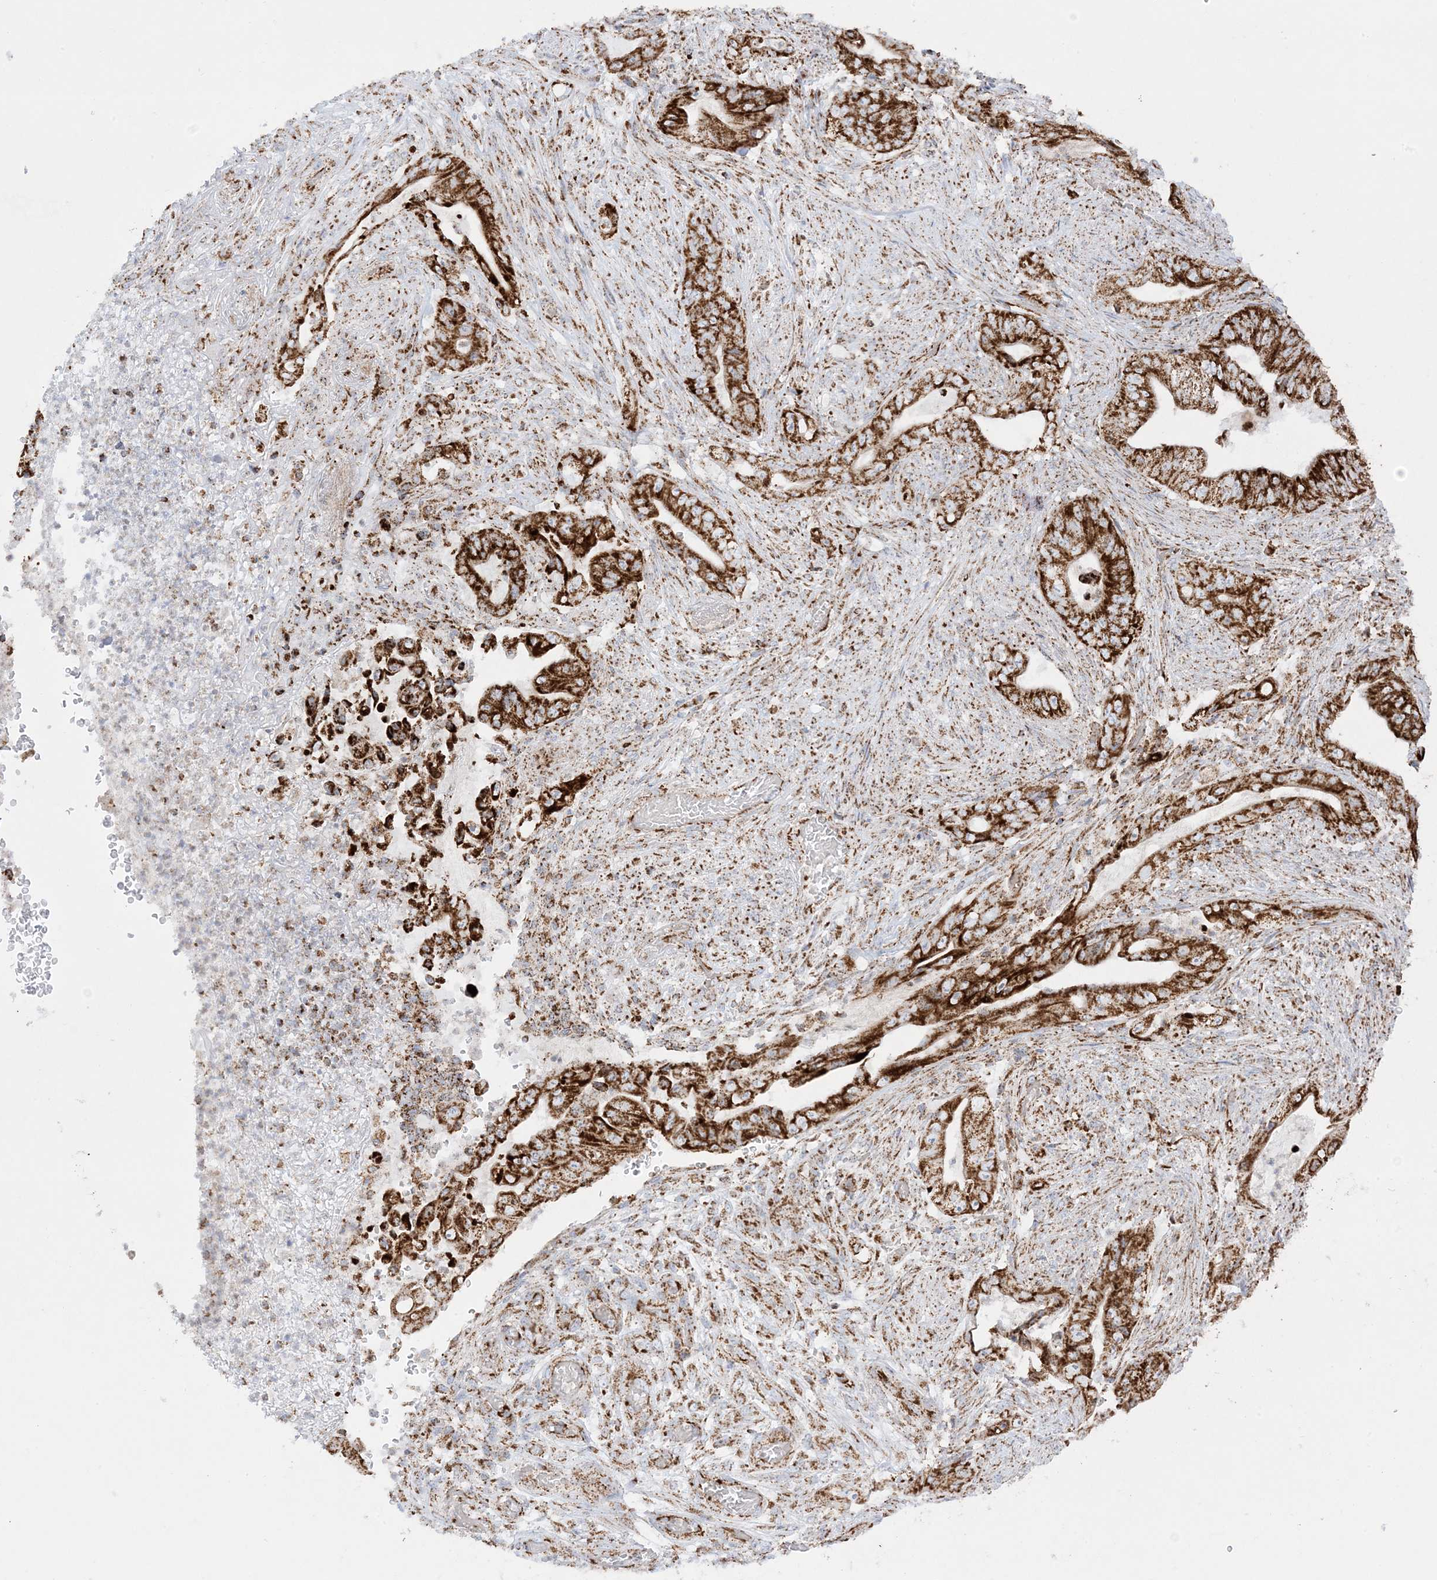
{"staining": {"intensity": "strong", "quantity": ">75%", "location": "cytoplasmic/membranous"}, "tissue": "stomach cancer", "cell_type": "Tumor cells", "image_type": "cancer", "snomed": [{"axis": "morphology", "description": "Adenocarcinoma, NOS"}, {"axis": "topography", "description": "Stomach"}], "caption": "Strong cytoplasmic/membranous protein staining is seen in about >75% of tumor cells in adenocarcinoma (stomach).", "gene": "MRPS36", "patient": {"sex": "female", "age": 73}}